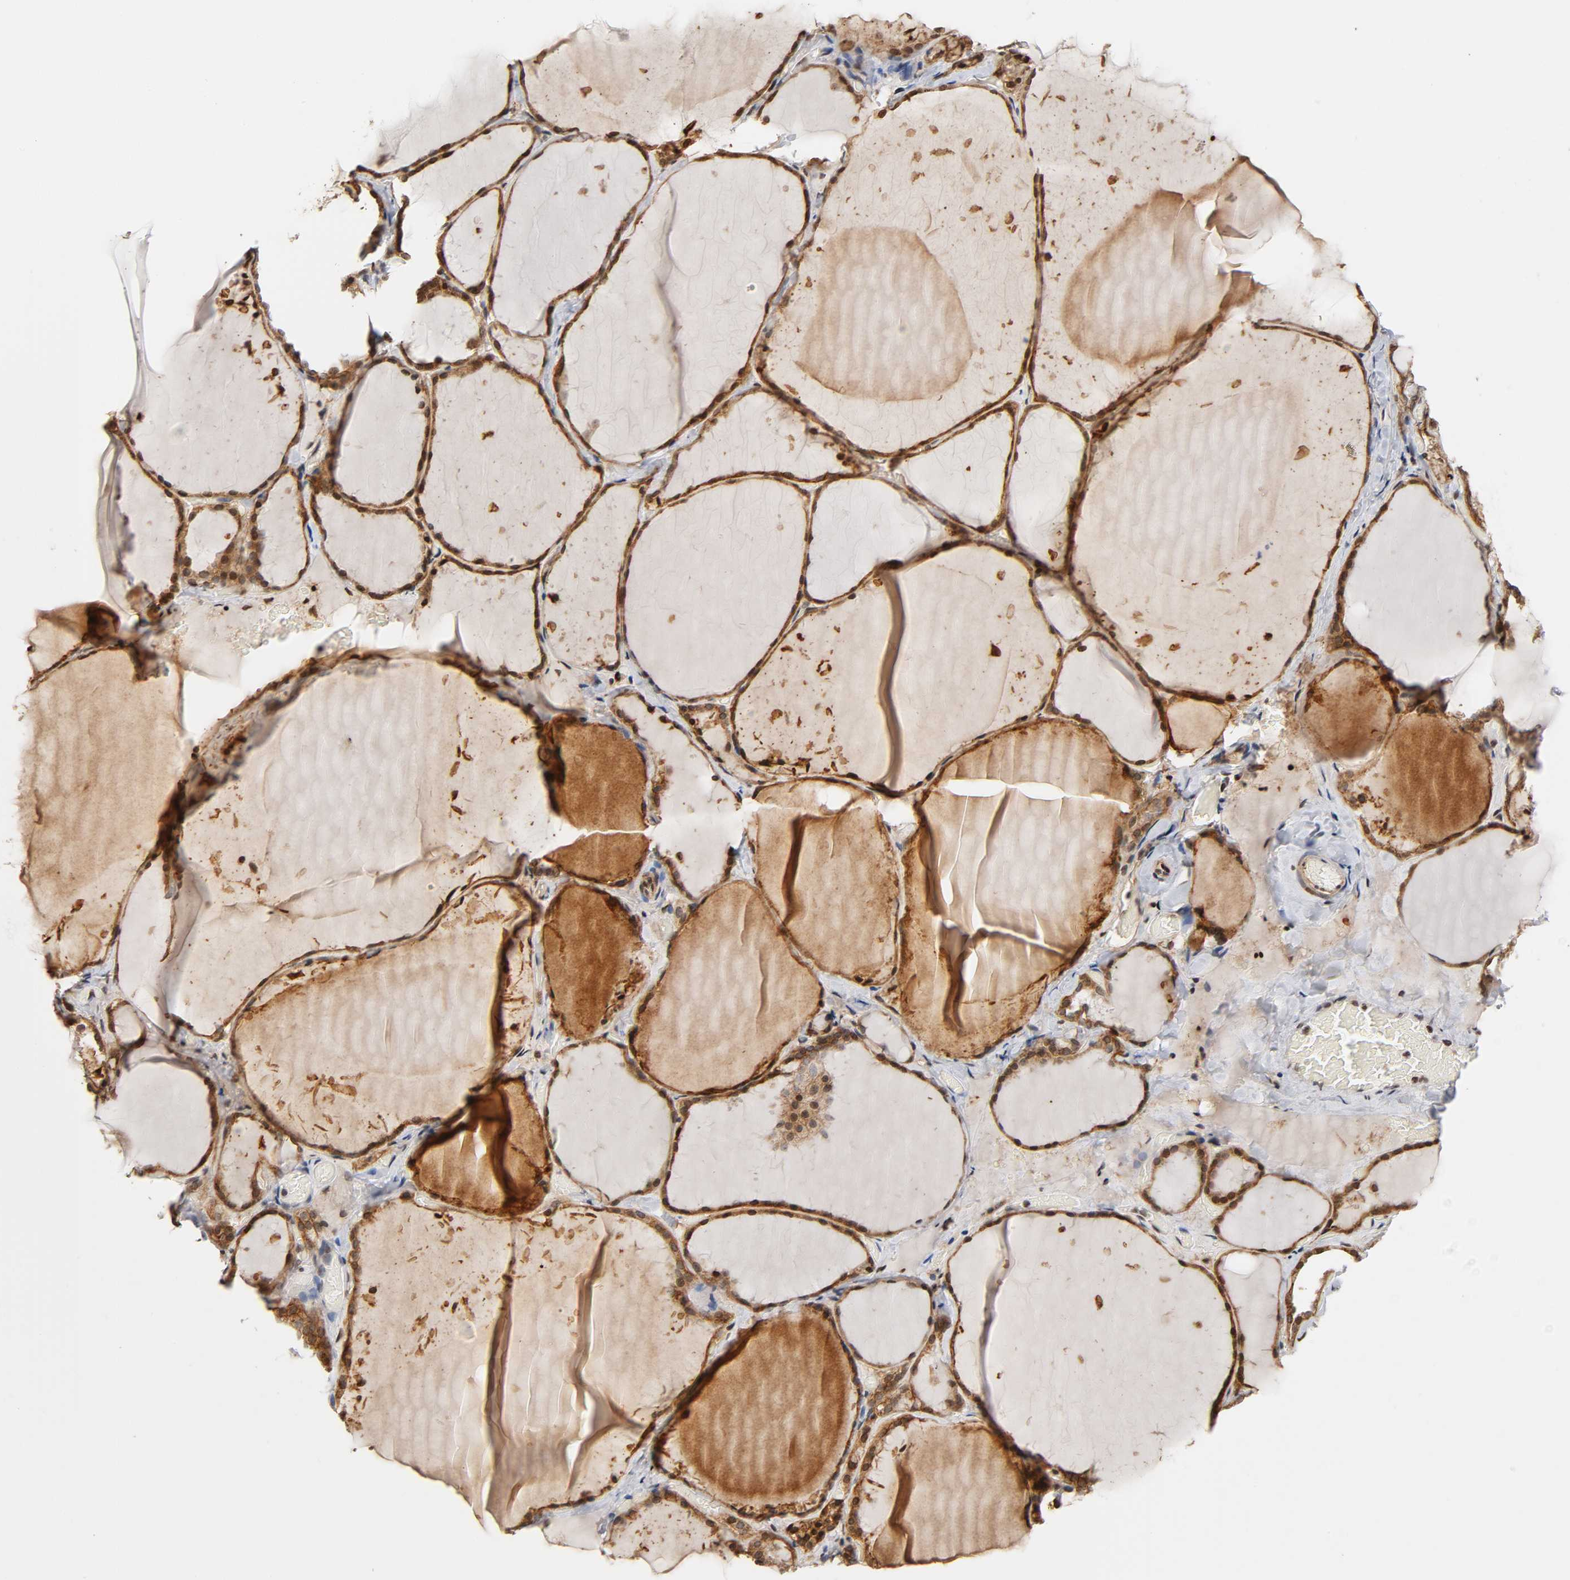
{"staining": {"intensity": "moderate", "quantity": ">75%", "location": "cytoplasmic/membranous,nuclear"}, "tissue": "thyroid gland", "cell_type": "Glandular cells", "image_type": "normal", "snomed": [{"axis": "morphology", "description": "Normal tissue, NOS"}, {"axis": "topography", "description": "Thyroid gland"}], "caption": "Immunohistochemical staining of normal human thyroid gland demonstrates >75% levels of moderate cytoplasmic/membranous,nuclear protein expression in about >75% of glandular cells. Nuclei are stained in blue.", "gene": "ITGAV", "patient": {"sex": "female", "age": 22}}